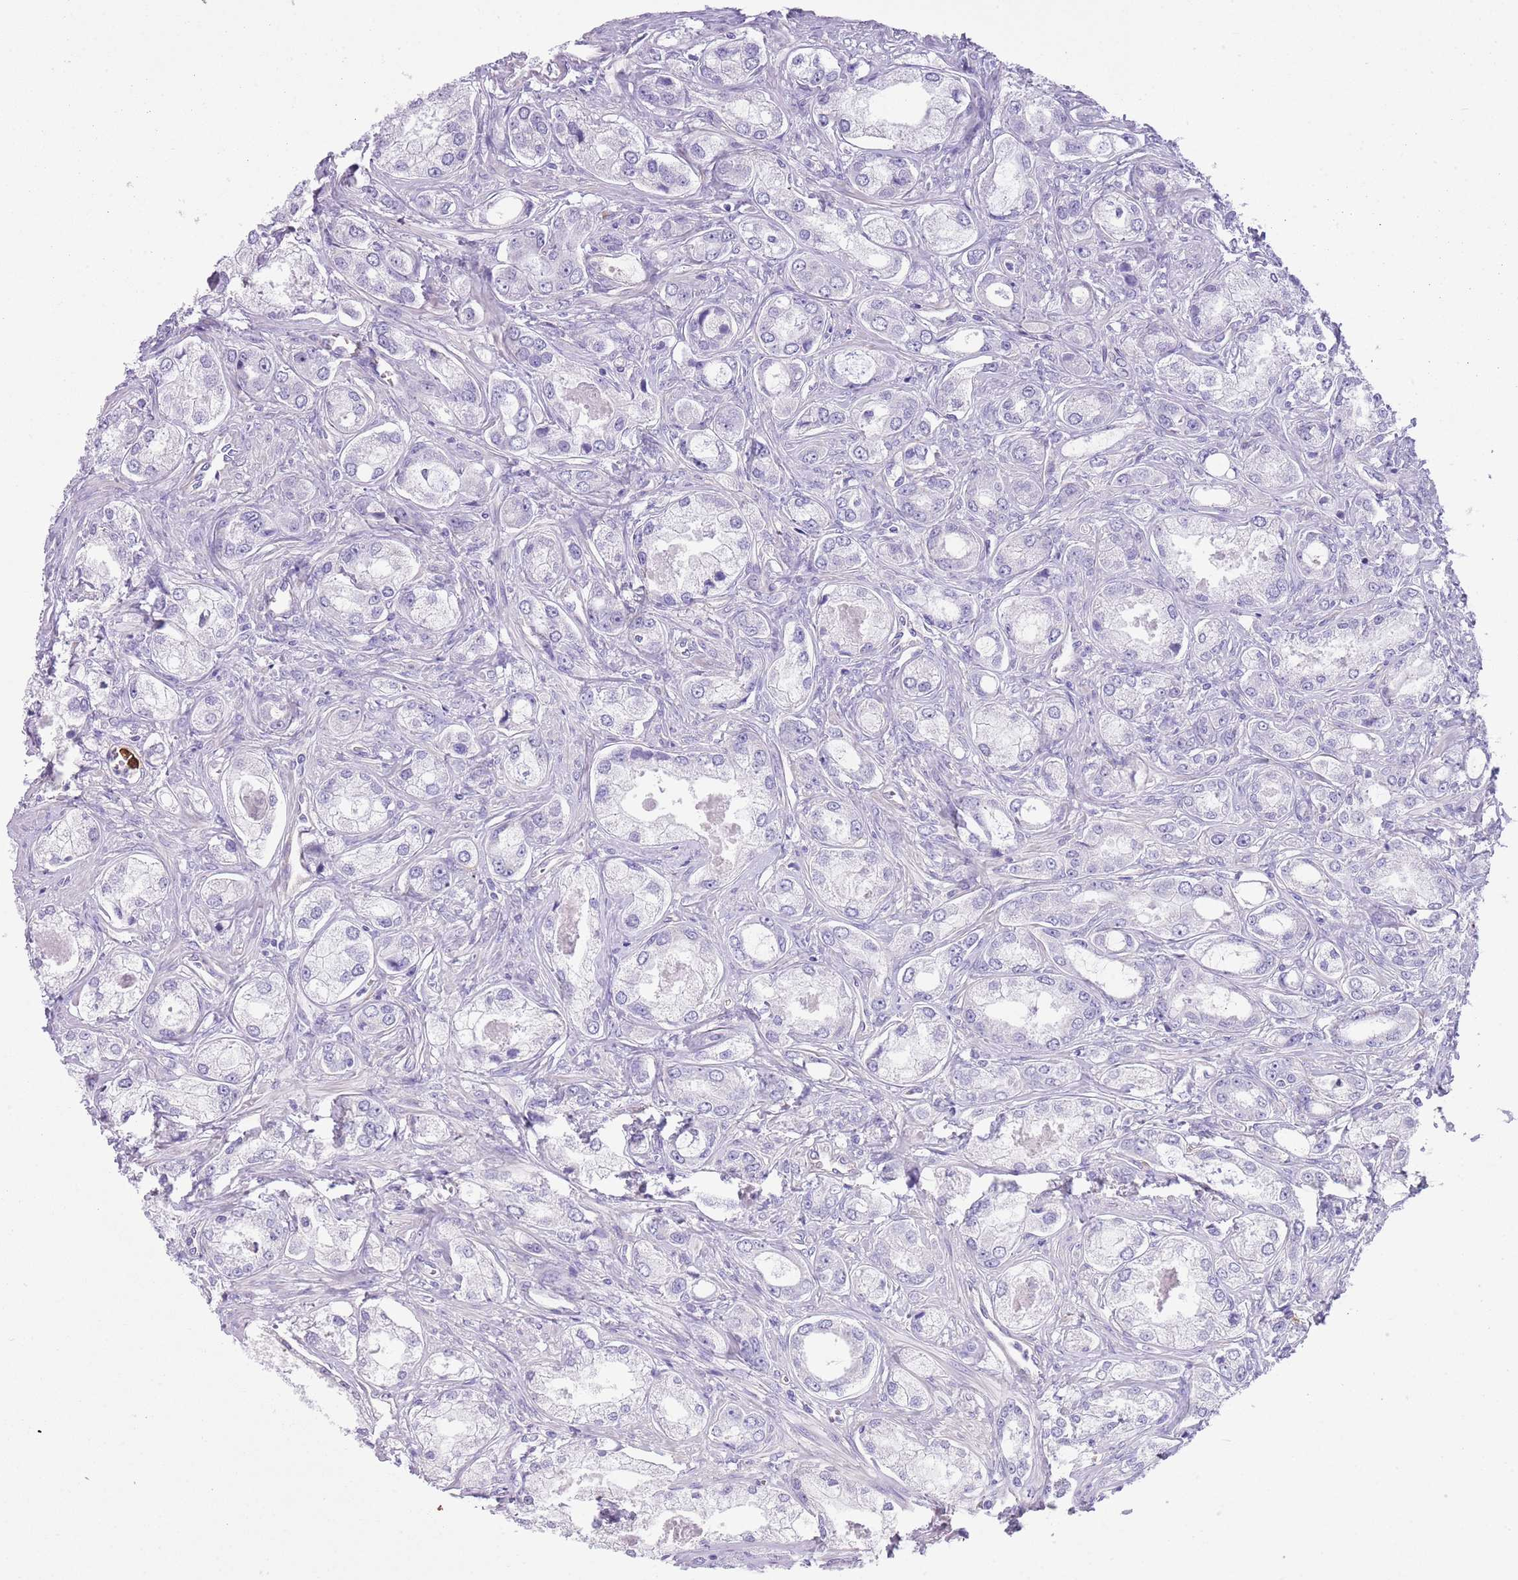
{"staining": {"intensity": "negative", "quantity": "none", "location": "none"}, "tissue": "prostate cancer", "cell_type": "Tumor cells", "image_type": "cancer", "snomed": [{"axis": "morphology", "description": "Adenocarcinoma, Low grade"}, {"axis": "topography", "description": "Prostate"}], "caption": "A high-resolution micrograph shows immunohistochemistry (IHC) staining of prostate low-grade adenocarcinoma, which displays no significant positivity in tumor cells.", "gene": "TSGA13", "patient": {"sex": "male", "age": 68}}